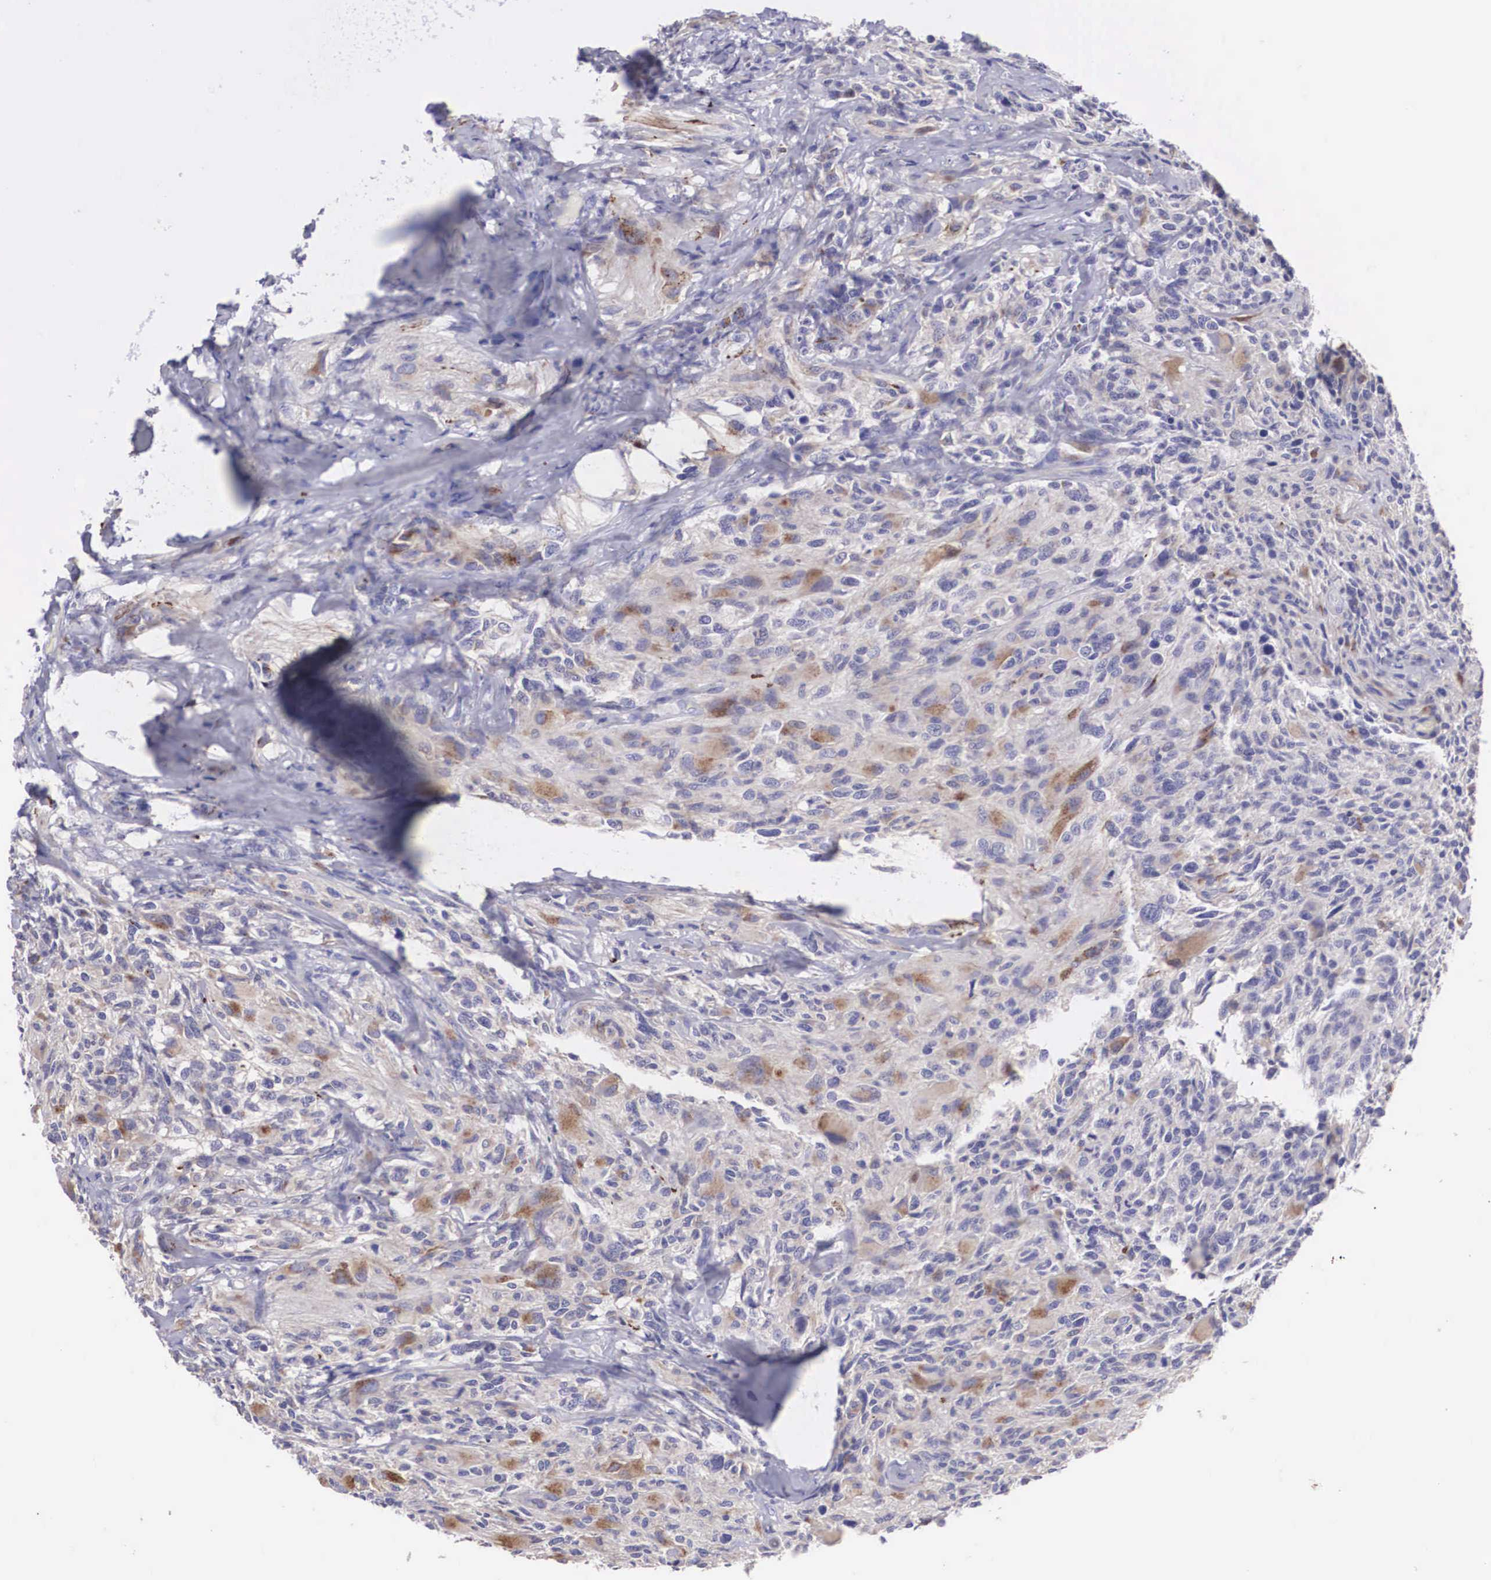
{"staining": {"intensity": "weak", "quantity": "<25%", "location": "cytoplasmic/membranous"}, "tissue": "glioma", "cell_type": "Tumor cells", "image_type": "cancer", "snomed": [{"axis": "morphology", "description": "Glioma, malignant, High grade"}, {"axis": "topography", "description": "Brain"}], "caption": "The immunohistochemistry (IHC) image has no significant positivity in tumor cells of glioma tissue.", "gene": "CLU", "patient": {"sex": "male", "age": 69}}